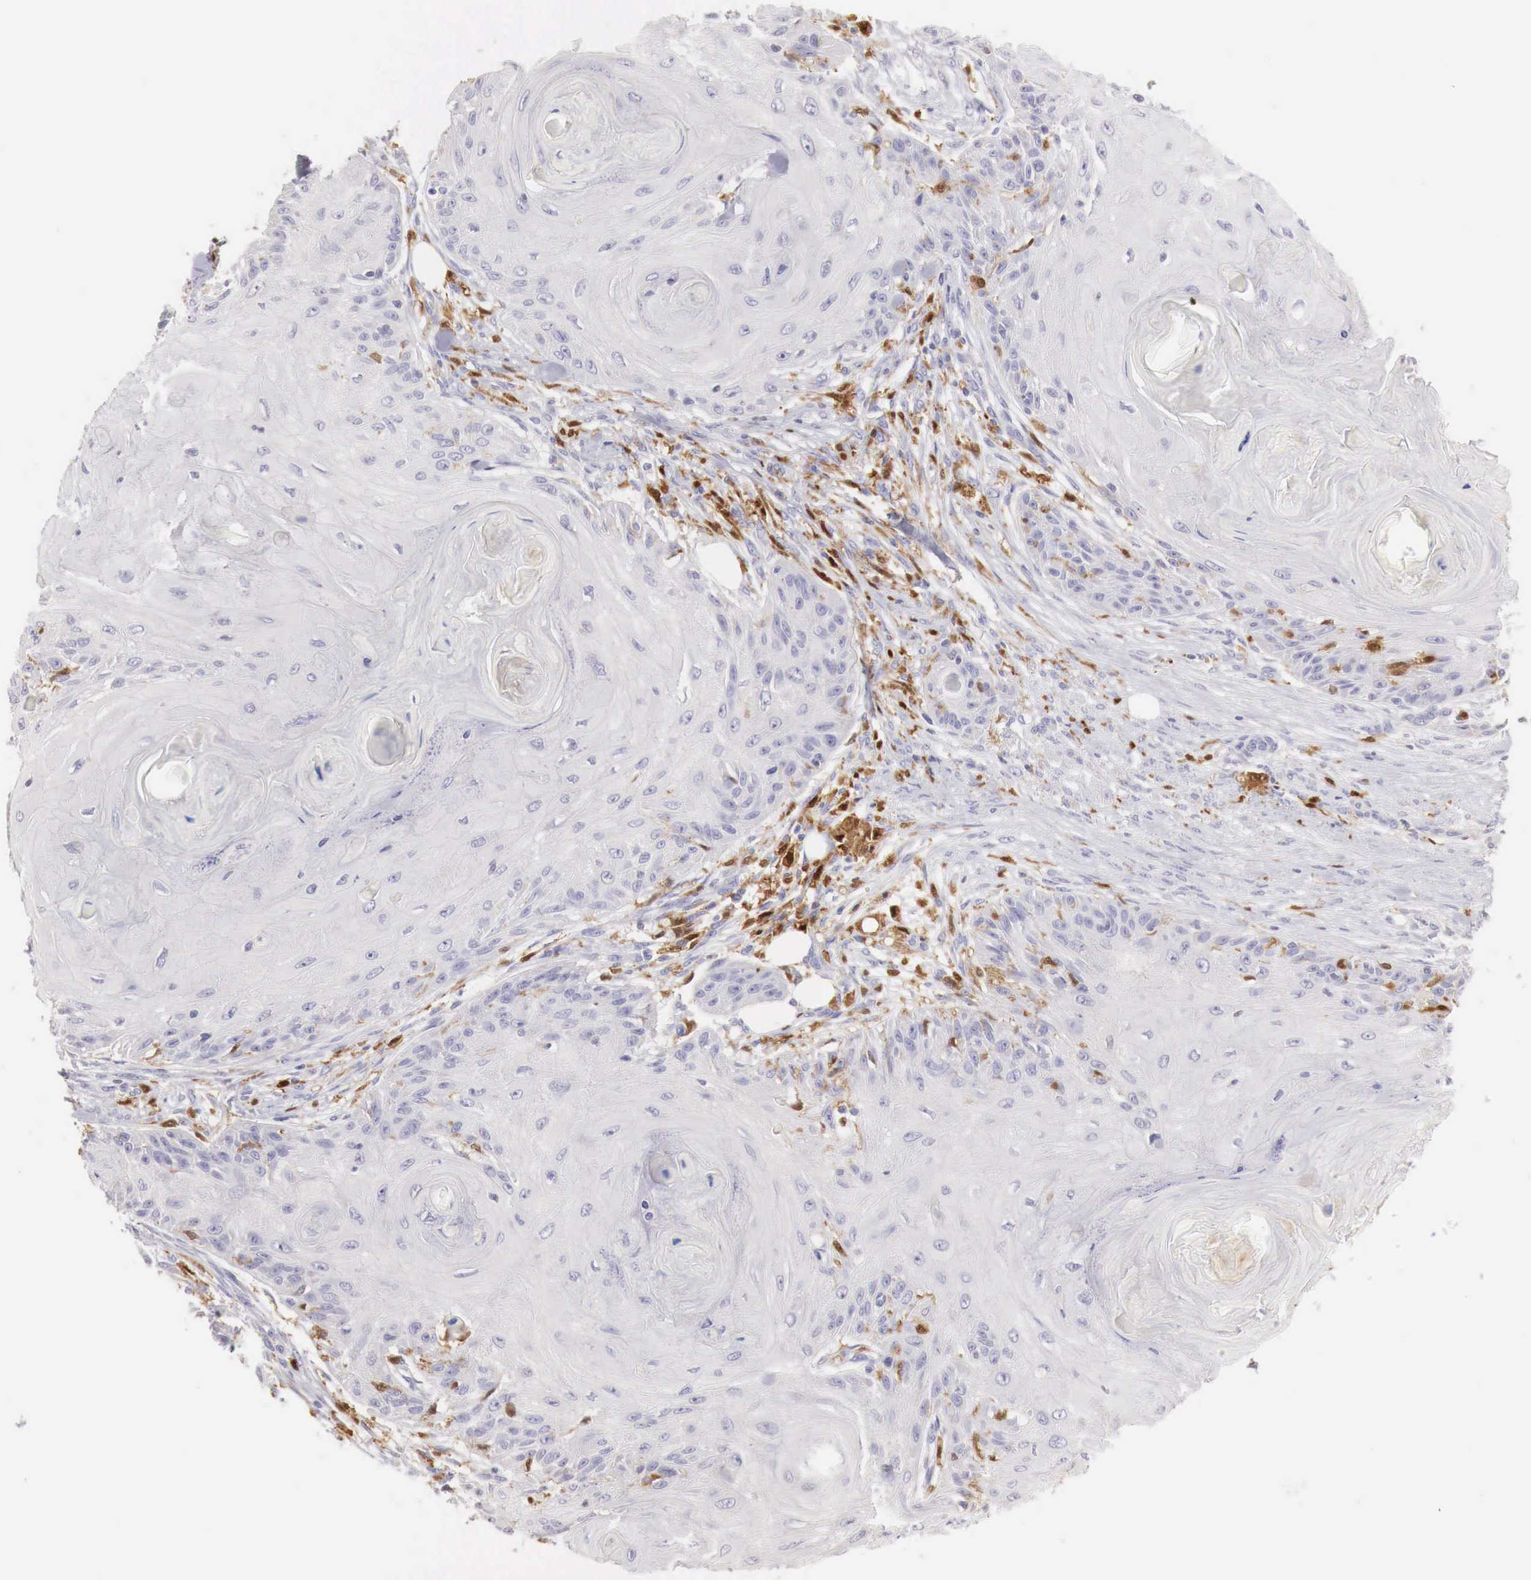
{"staining": {"intensity": "negative", "quantity": "none", "location": "none"}, "tissue": "skin cancer", "cell_type": "Tumor cells", "image_type": "cancer", "snomed": [{"axis": "morphology", "description": "Squamous cell carcinoma, NOS"}, {"axis": "topography", "description": "Skin"}], "caption": "Immunohistochemistry (IHC) photomicrograph of neoplastic tissue: human squamous cell carcinoma (skin) stained with DAB (3,3'-diaminobenzidine) shows no significant protein positivity in tumor cells.", "gene": "RENBP", "patient": {"sex": "female", "age": 88}}